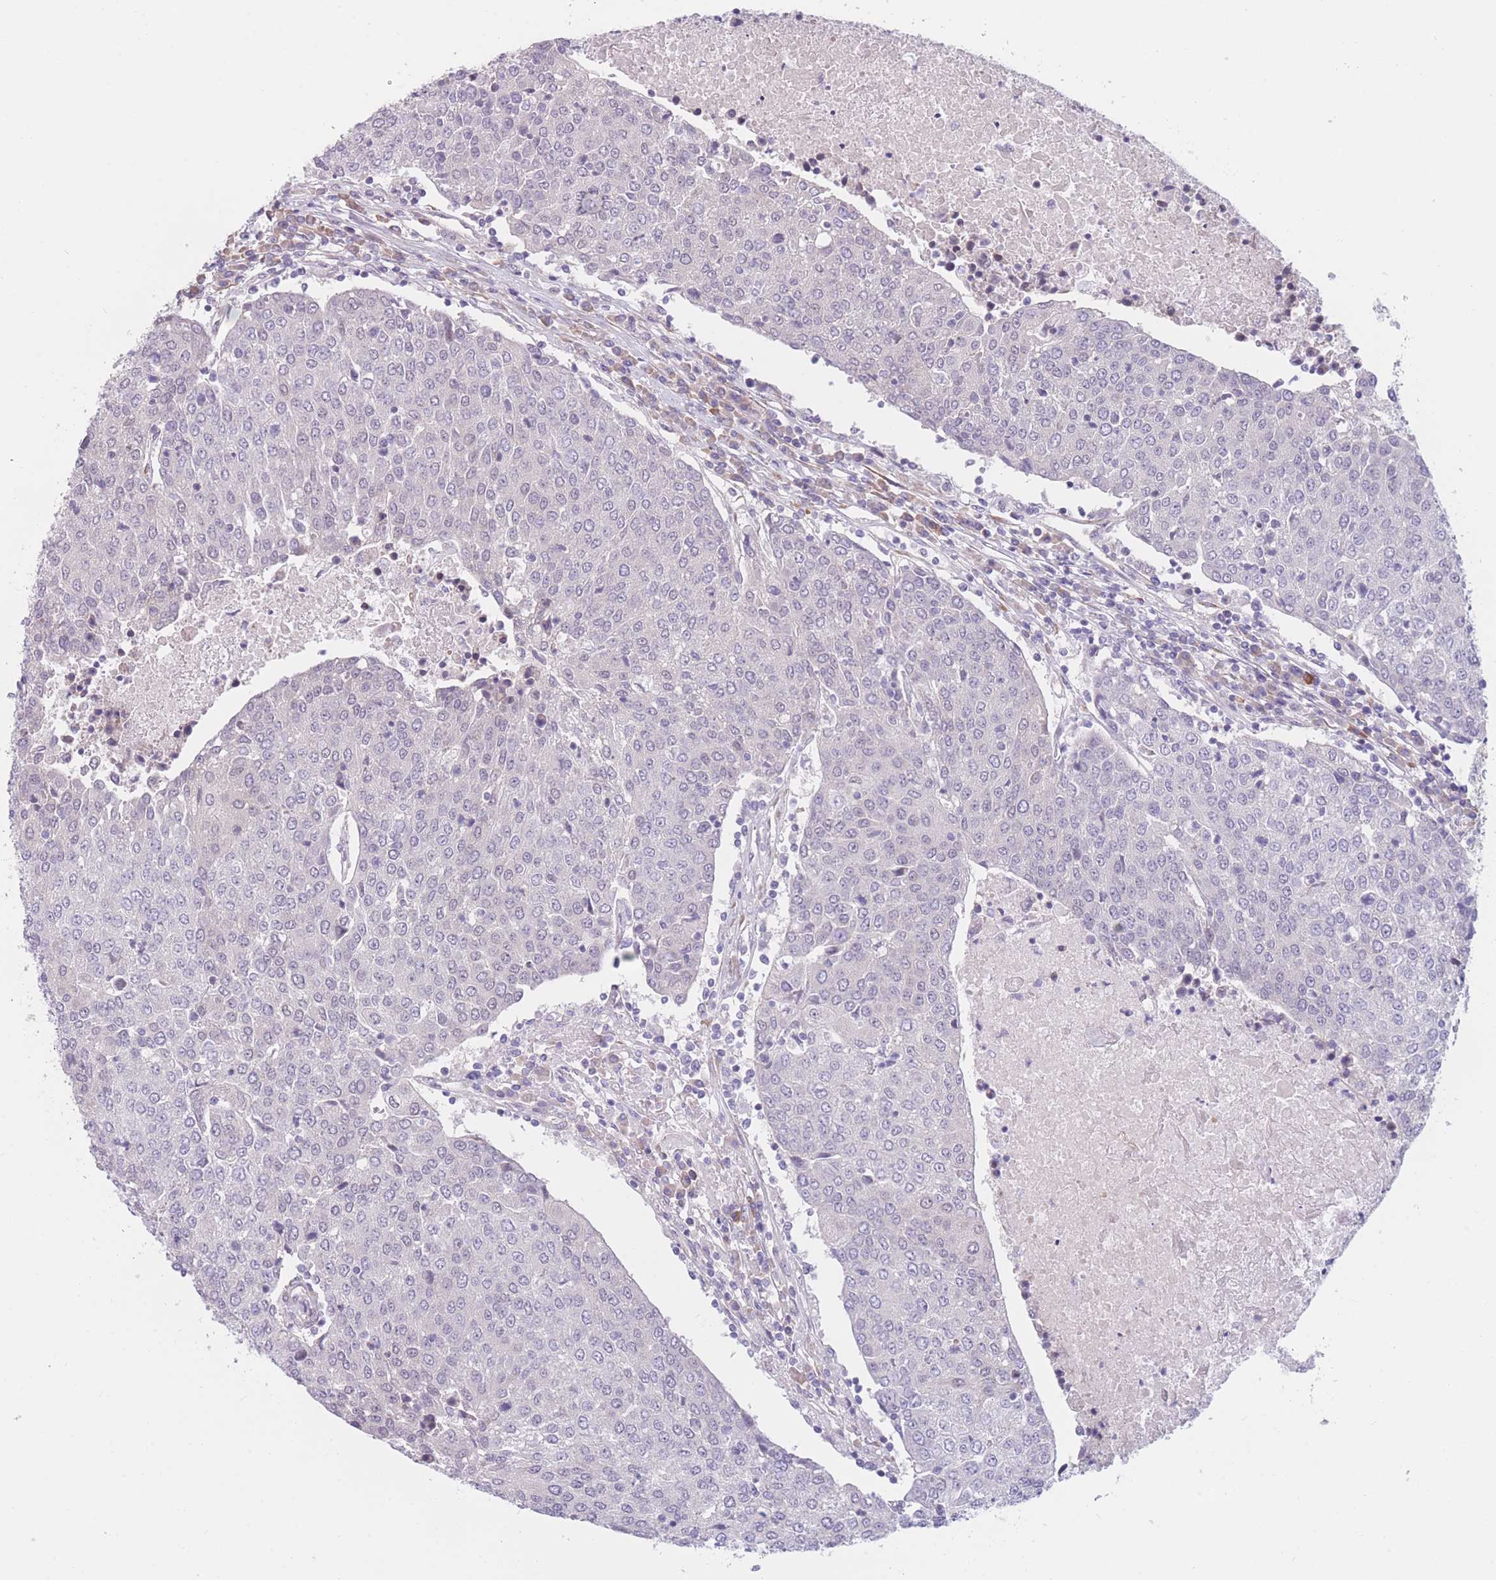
{"staining": {"intensity": "negative", "quantity": "none", "location": "none"}, "tissue": "urothelial cancer", "cell_type": "Tumor cells", "image_type": "cancer", "snomed": [{"axis": "morphology", "description": "Urothelial carcinoma, High grade"}, {"axis": "topography", "description": "Urinary bladder"}], "caption": "High power microscopy image of an IHC image of urothelial carcinoma (high-grade), revealing no significant staining in tumor cells. (Brightfield microscopy of DAB (3,3'-diaminobenzidine) immunohistochemistry at high magnification).", "gene": "COL27A1", "patient": {"sex": "female", "age": 85}}